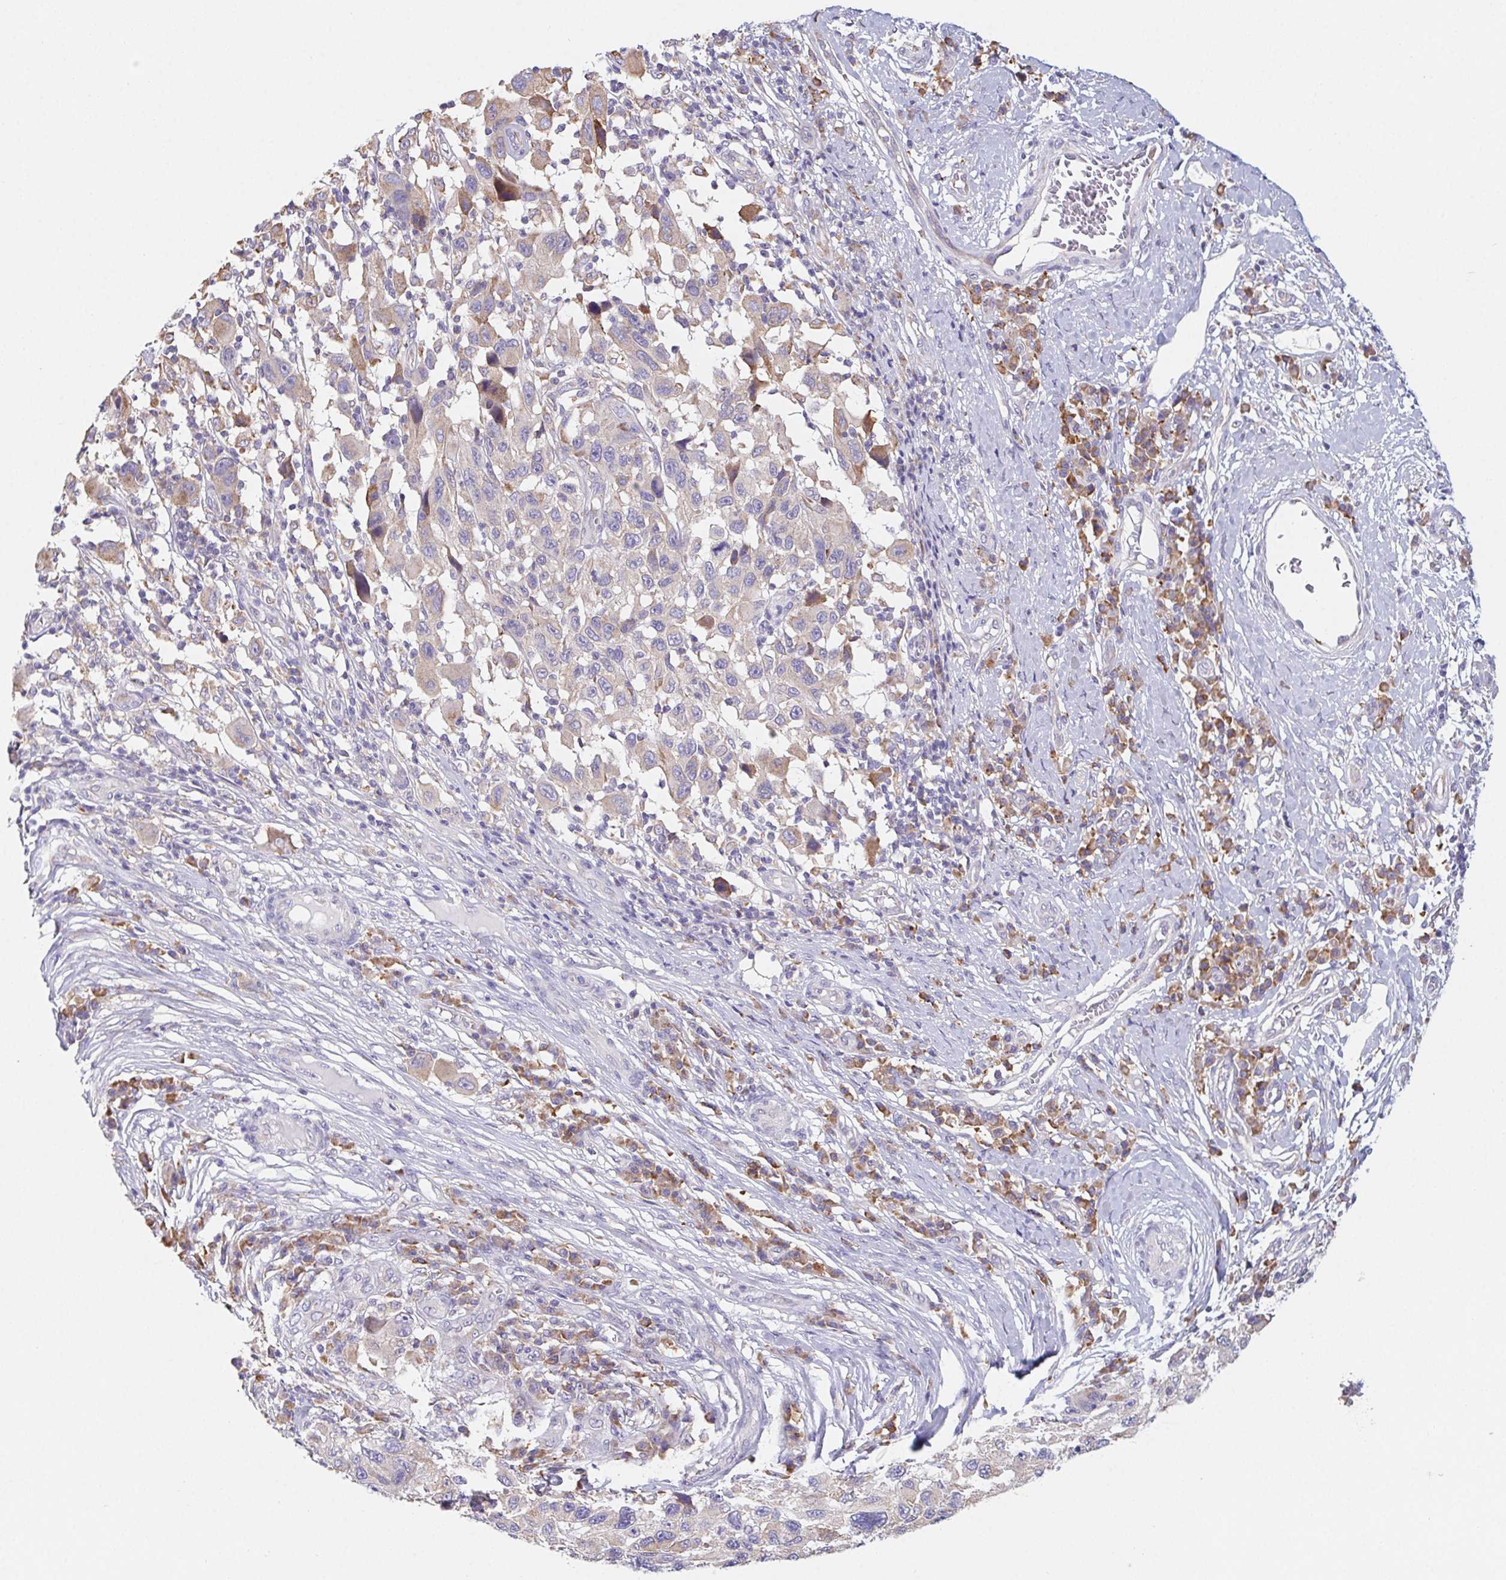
{"staining": {"intensity": "weak", "quantity": ">75%", "location": "cytoplasmic/membranous"}, "tissue": "melanoma", "cell_type": "Tumor cells", "image_type": "cancer", "snomed": [{"axis": "morphology", "description": "Malignant melanoma, NOS"}, {"axis": "topography", "description": "Skin"}], "caption": "A low amount of weak cytoplasmic/membranous positivity is identified in about >75% of tumor cells in melanoma tissue.", "gene": "ADAM8", "patient": {"sex": "male", "age": 53}}